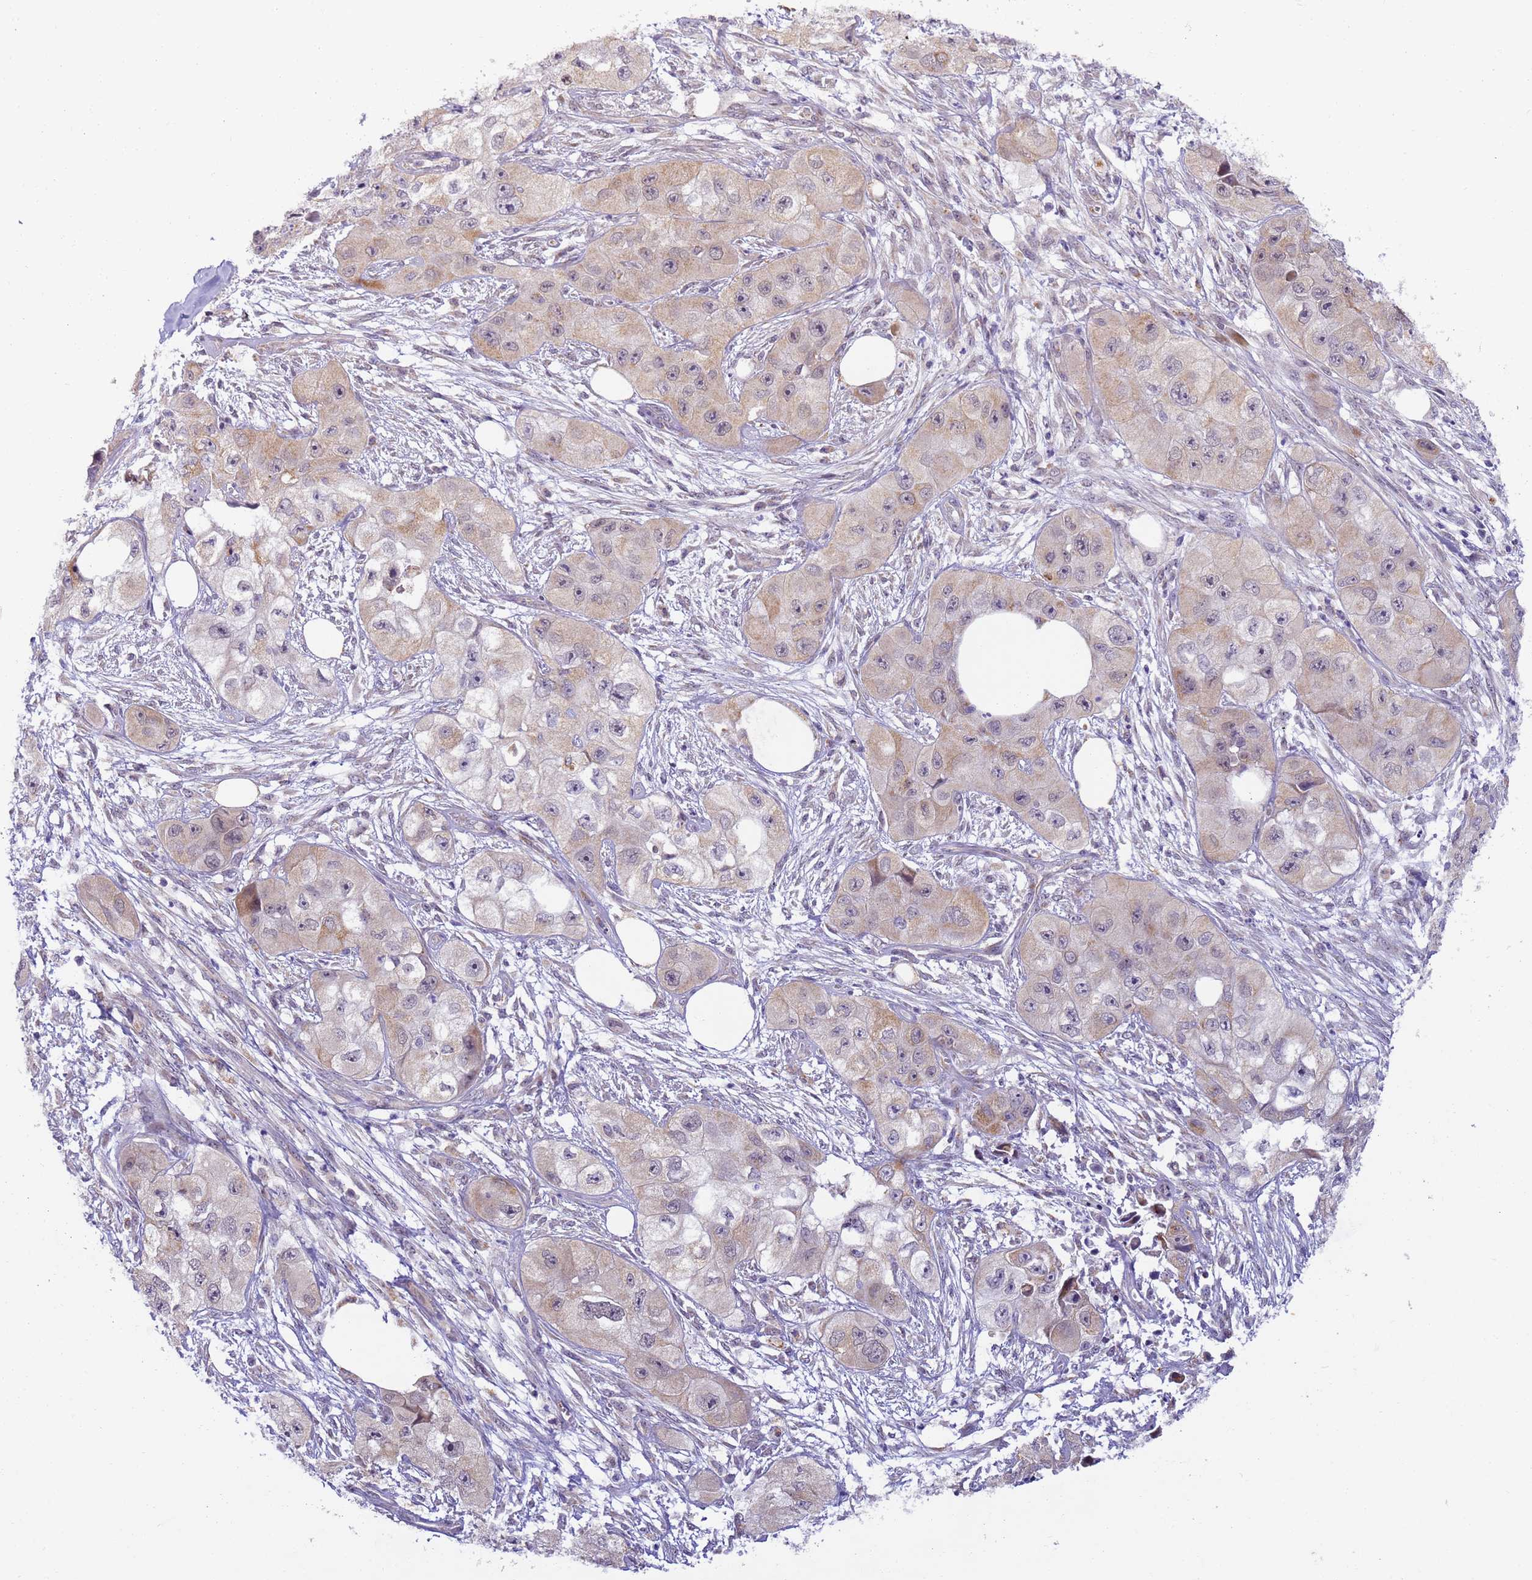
{"staining": {"intensity": "weak", "quantity": "<25%", "location": "cytoplasmic/membranous"}, "tissue": "skin cancer", "cell_type": "Tumor cells", "image_type": "cancer", "snomed": [{"axis": "morphology", "description": "Squamous cell carcinoma, NOS"}, {"axis": "topography", "description": "Skin"}, {"axis": "topography", "description": "Subcutis"}], "caption": "DAB (3,3'-diaminobenzidine) immunohistochemical staining of squamous cell carcinoma (skin) demonstrates no significant expression in tumor cells.", "gene": "RAPGEF3", "patient": {"sex": "male", "age": 73}}